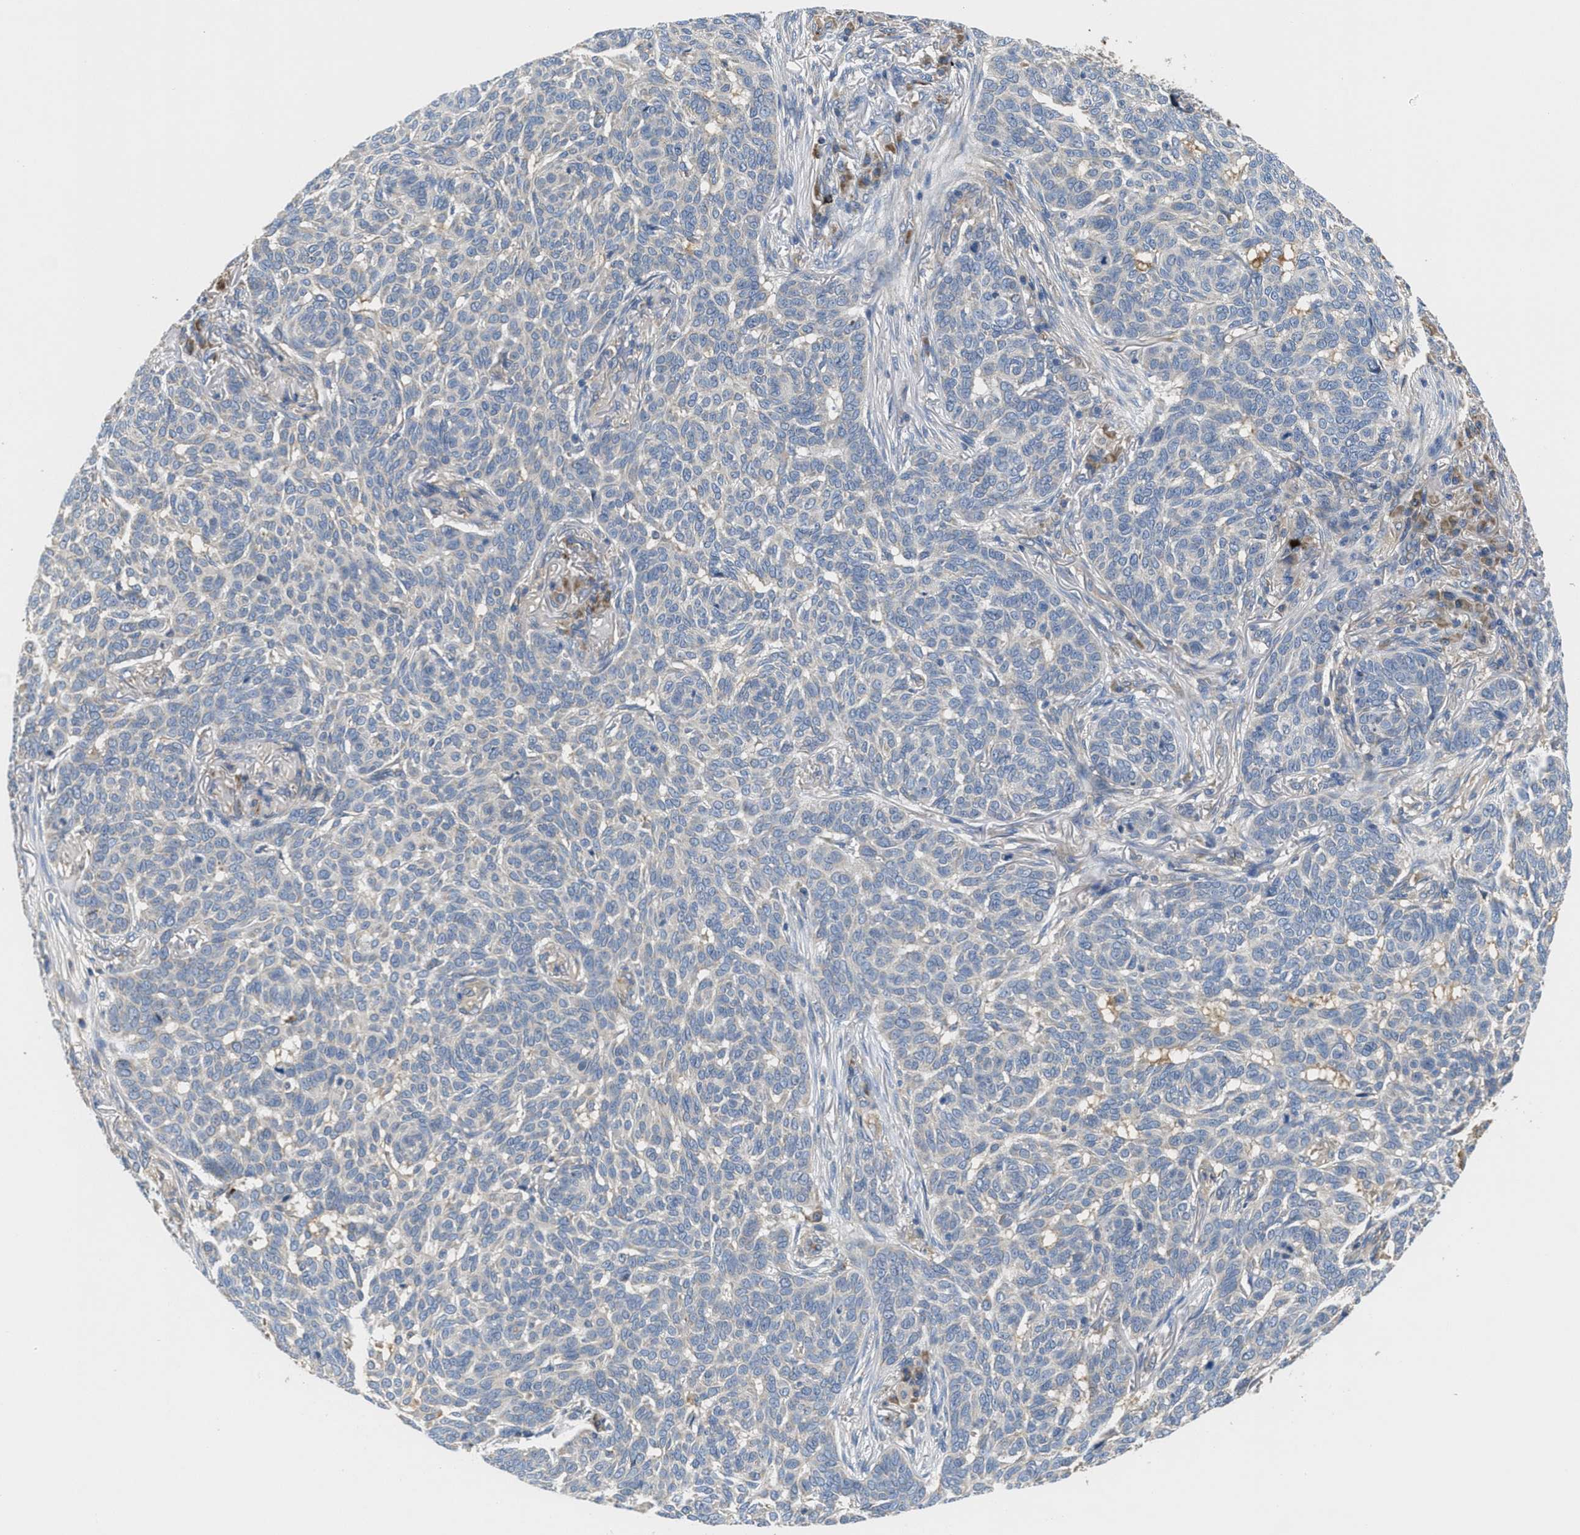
{"staining": {"intensity": "negative", "quantity": "none", "location": "none"}, "tissue": "skin cancer", "cell_type": "Tumor cells", "image_type": "cancer", "snomed": [{"axis": "morphology", "description": "Basal cell carcinoma"}, {"axis": "topography", "description": "Skin"}], "caption": "IHC micrograph of neoplastic tissue: human skin cancer stained with DAB shows no significant protein positivity in tumor cells.", "gene": "GALK1", "patient": {"sex": "male", "age": 85}}